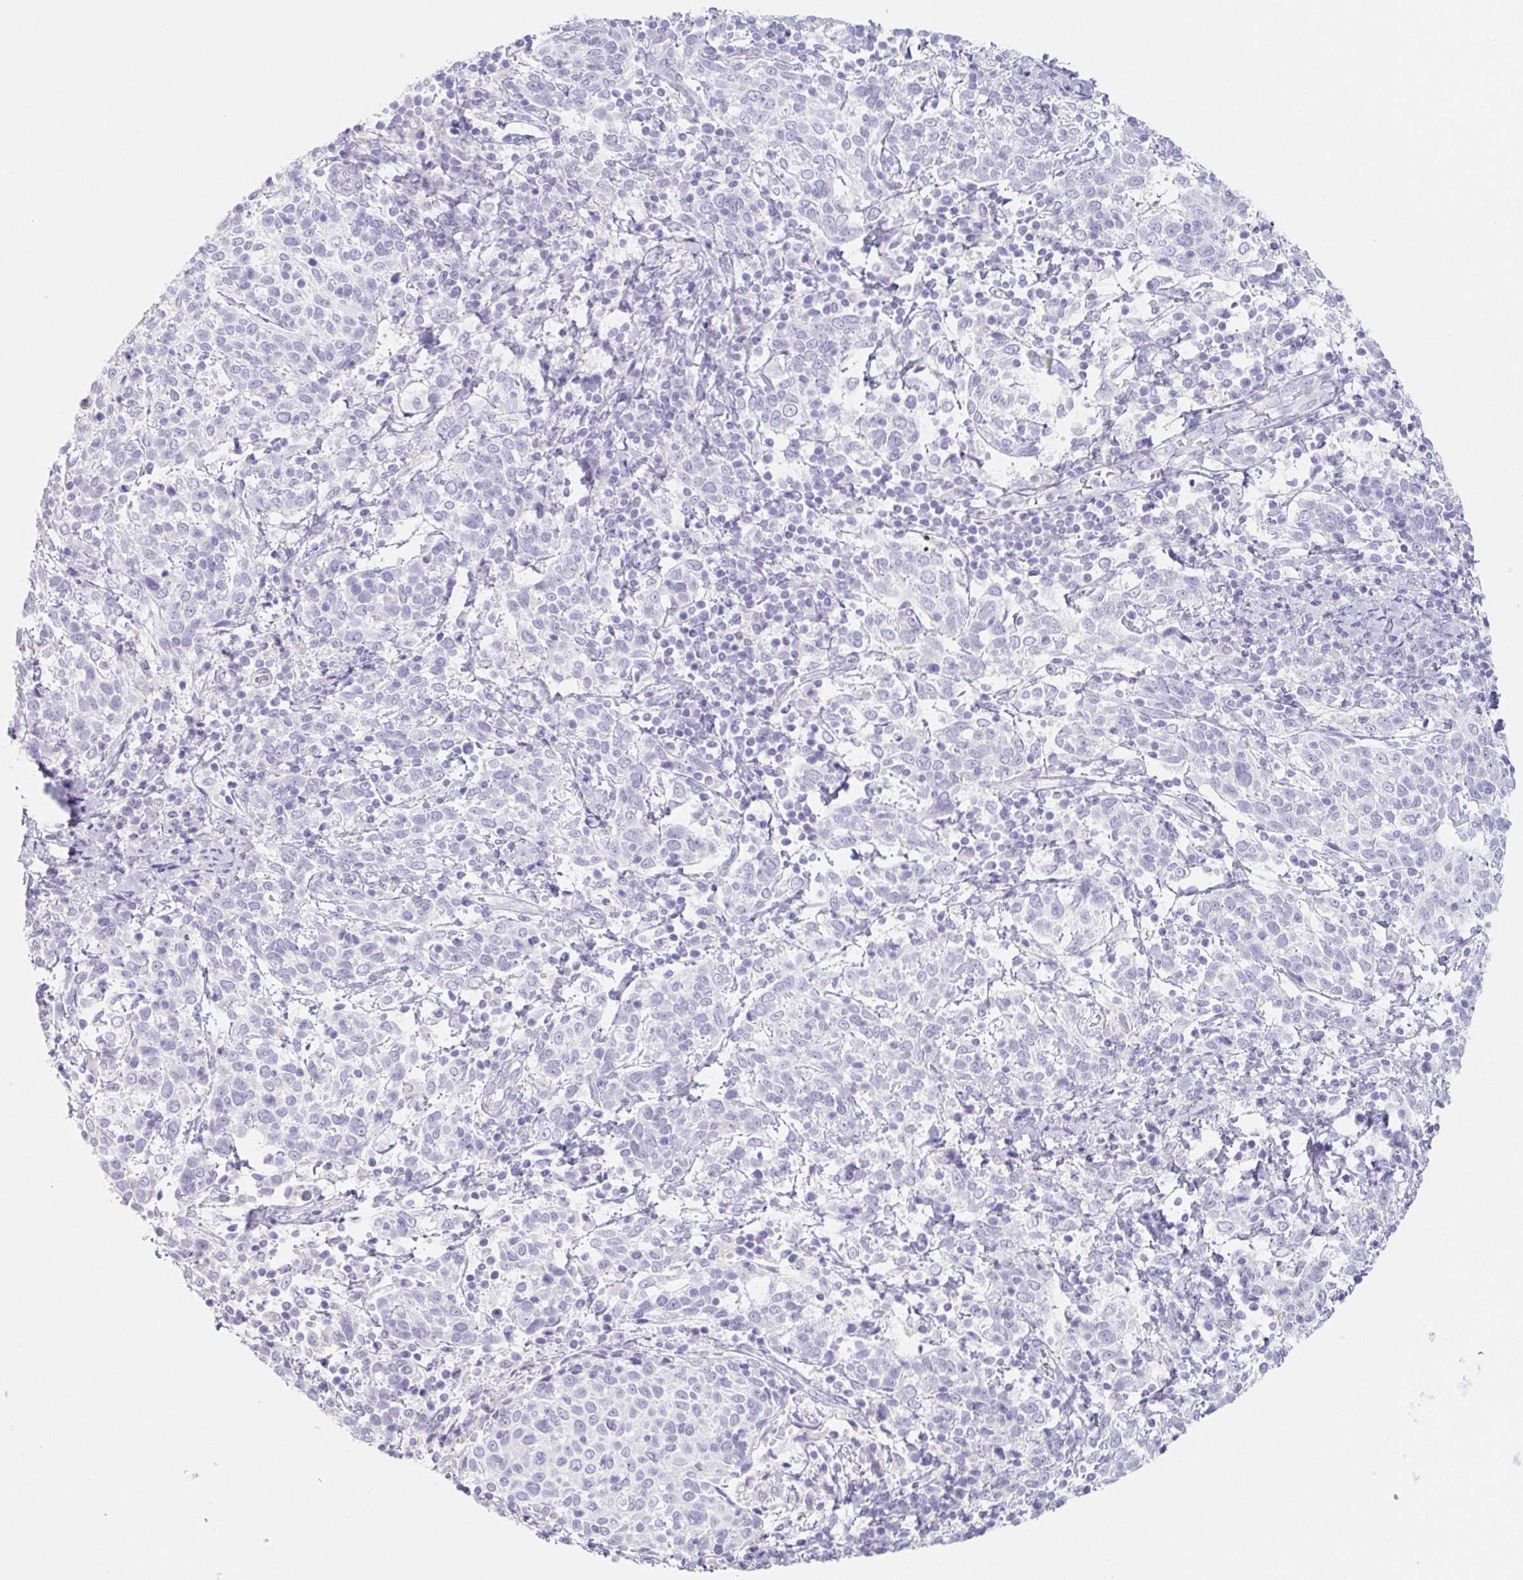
{"staining": {"intensity": "negative", "quantity": "none", "location": "none"}, "tissue": "cervical cancer", "cell_type": "Tumor cells", "image_type": "cancer", "snomed": [{"axis": "morphology", "description": "Squamous cell carcinoma, NOS"}, {"axis": "topography", "description": "Cervix"}], "caption": "This is a photomicrograph of immunohistochemistry (IHC) staining of cervical squamous cell carcinoma, which shows no positivity in tumor cells.", "gene": "HDGFL1", "patient": {"sex": "female", "age": 61}}